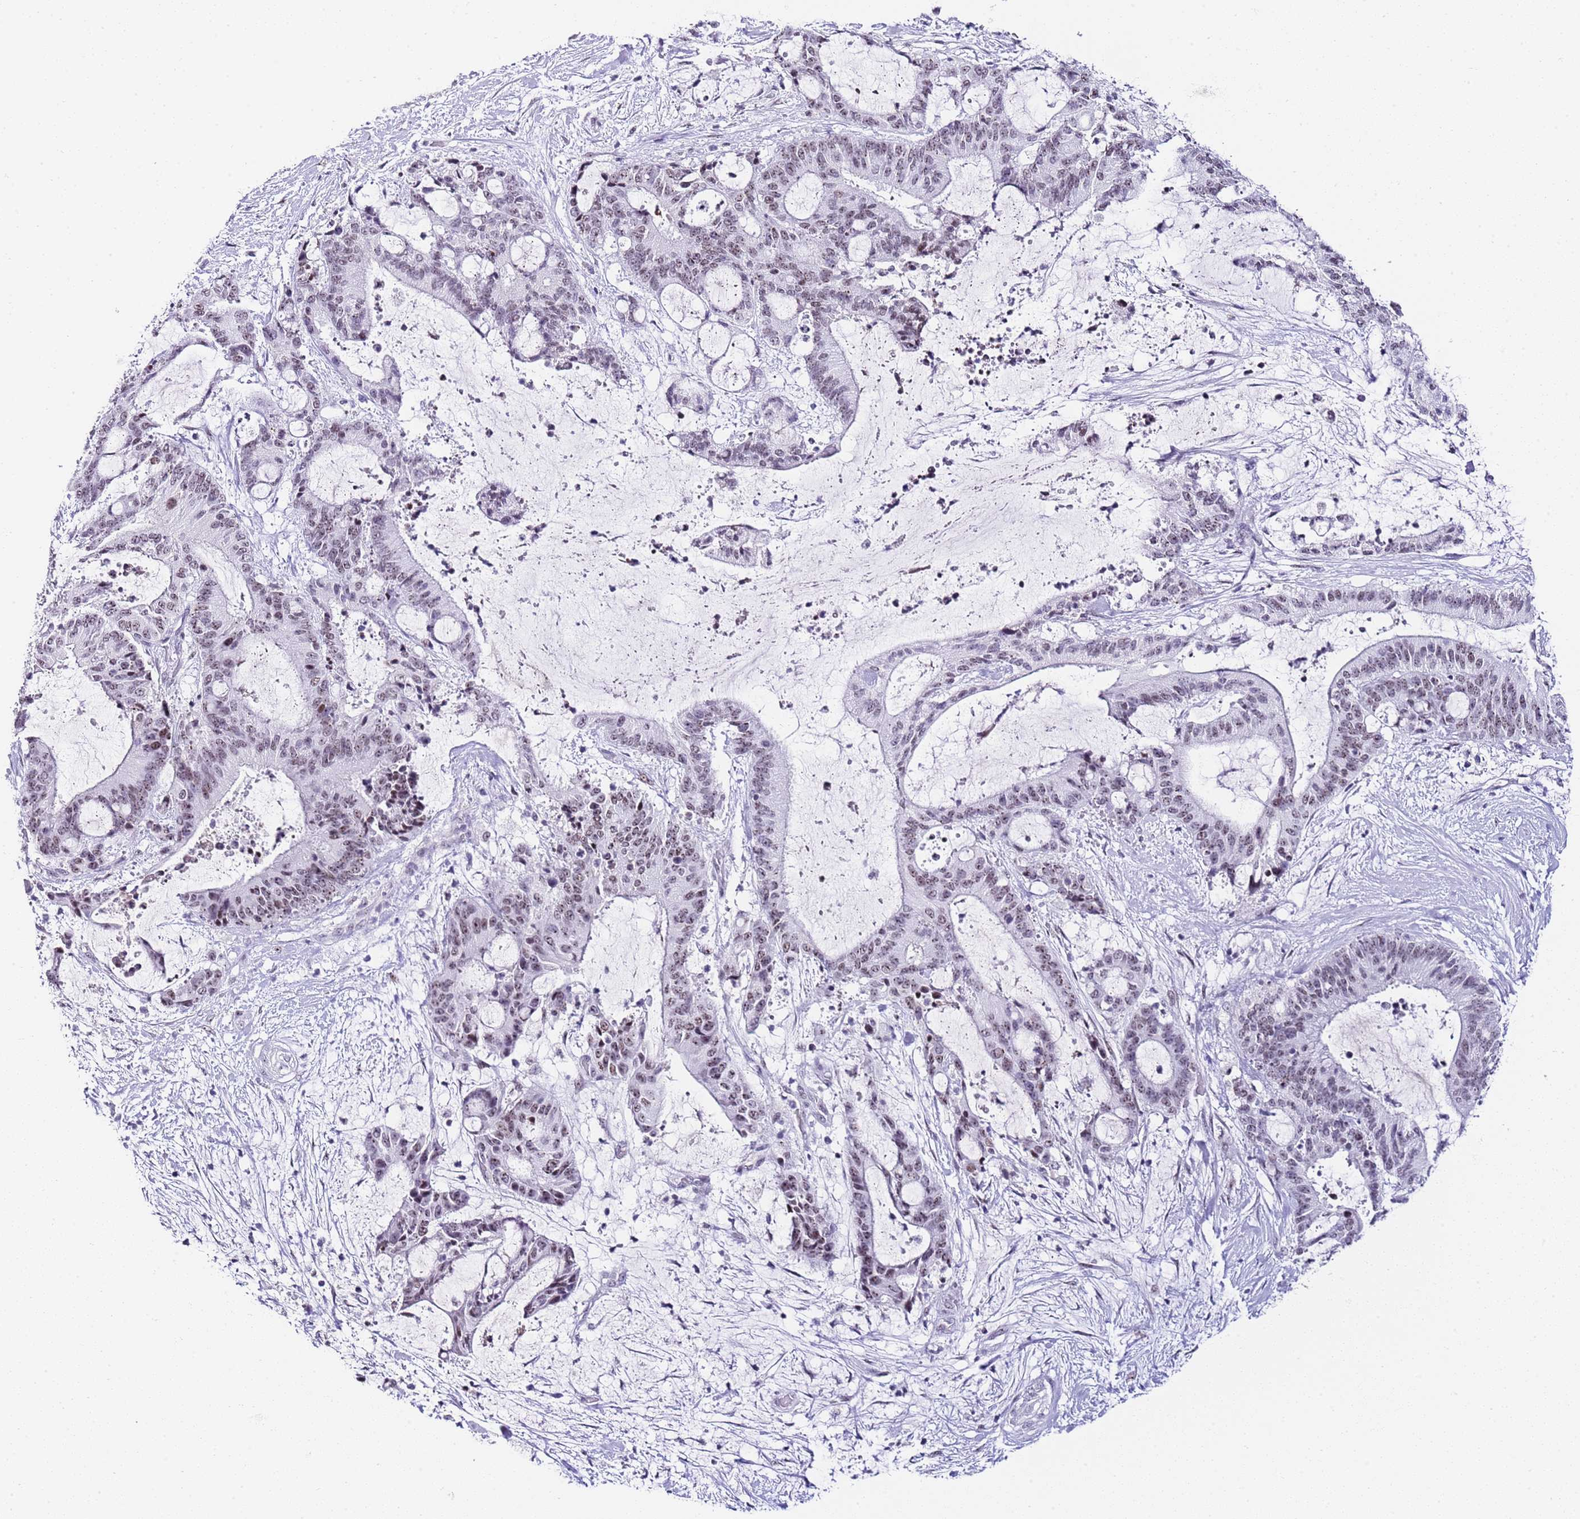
{"staining": {"intensity": "weak", "quantity": "25%-75%", "location": "nuclear"}, "tissue": "liver cancer", "cell_type": "Tumor cells", "image_type": "cancer", "snomed": [{"axis": "morphology", "description": "Normal tissue, NOS"}, {"axis": "morphology", "description": "Cholangiocarcinoma"}, {"axis": "topography", "description": "Liver"}, {"axis": "topography", "description": "Peripheral nerve tissue"}], "caption": "Protein staining reveals weak nuclear expression in approximately 25%-75% of tumor cells in liver cancer. (Brightfield microscopy of DAB IHC at high magnification).", "gene": "NOP56", "patient": {"sex": "female", "age": 73}}